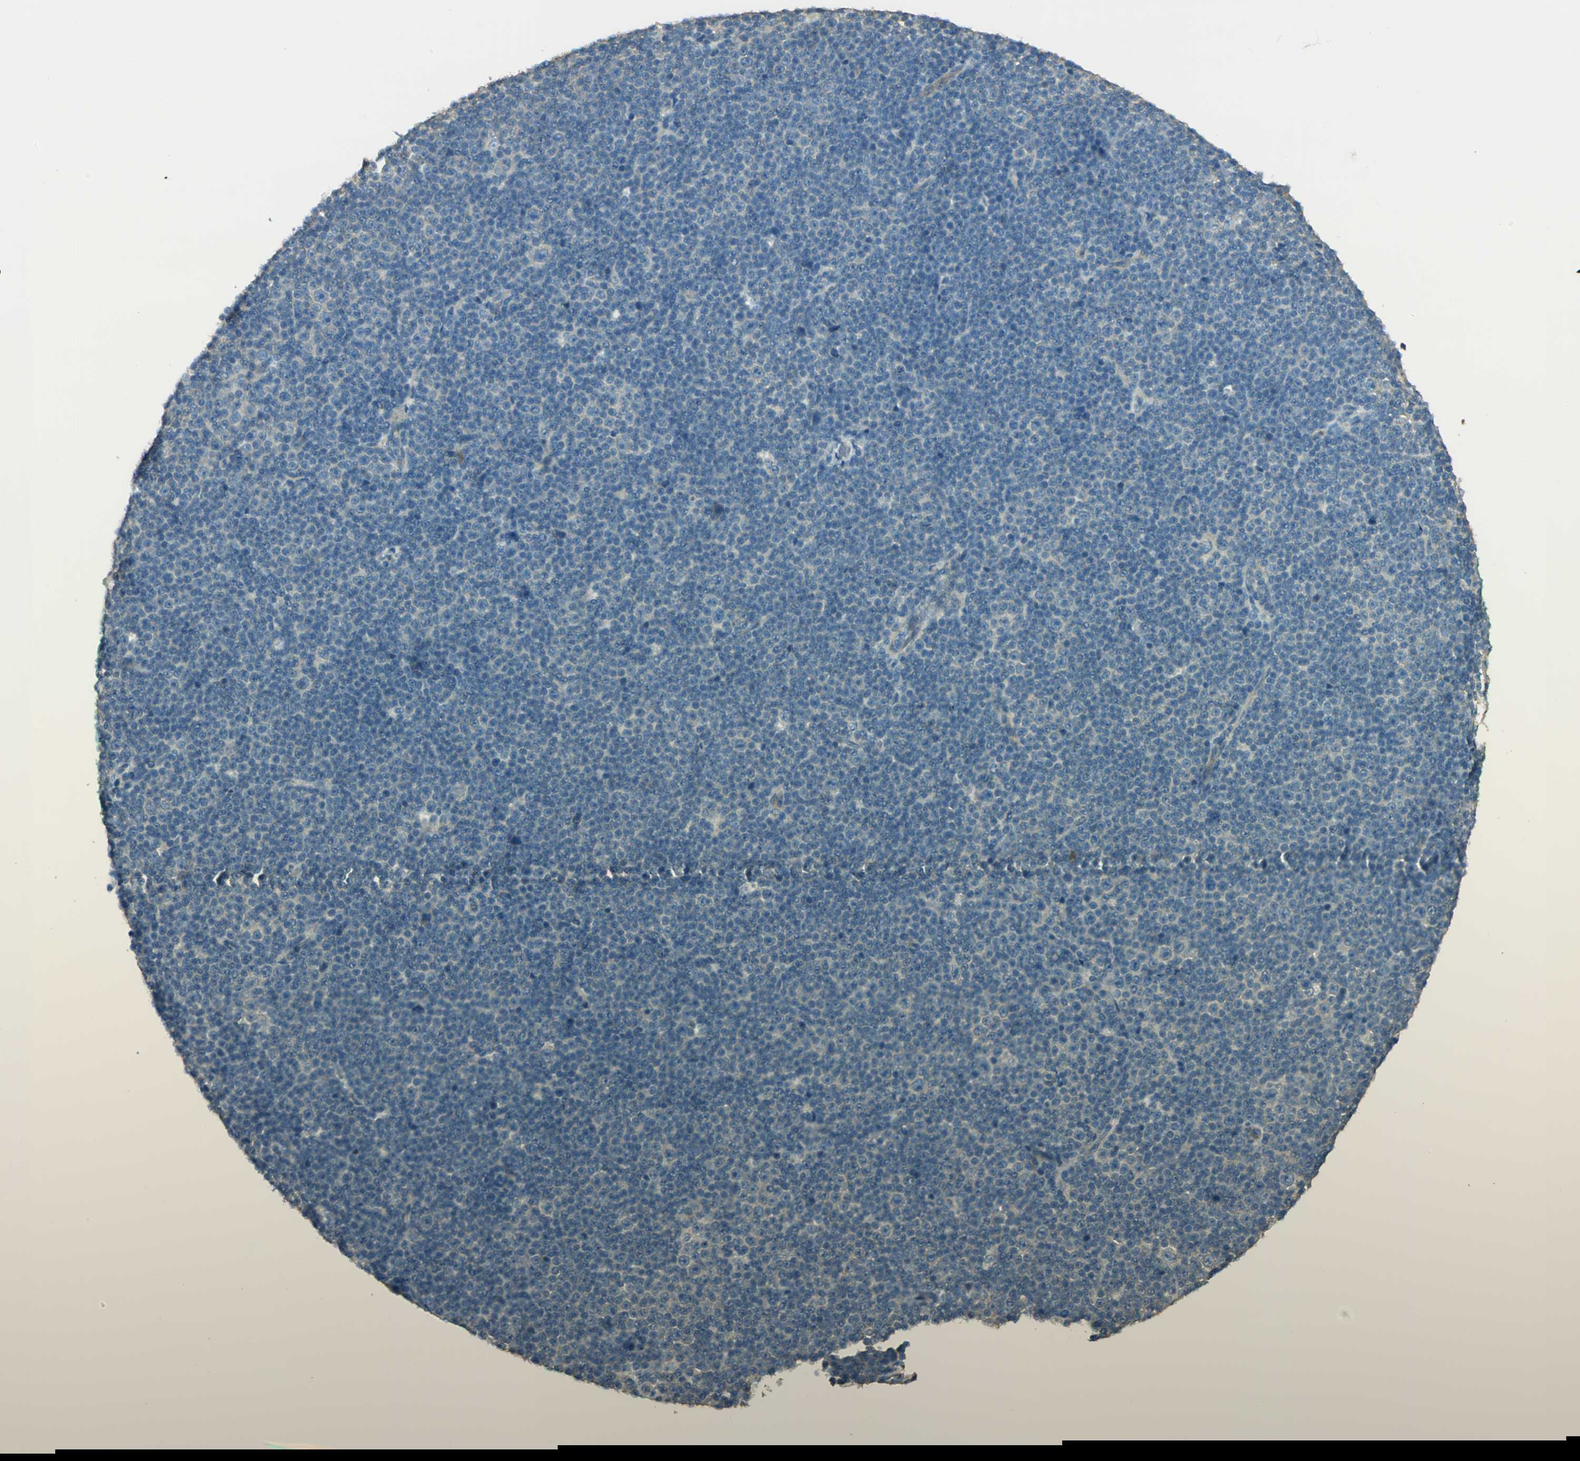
{"staining": {"intensity": "negative", "quantity": "none", "location": "none"}, "tissue": "lymphoma", "cell_type": "Tumor cells", "image_type": "cancer", "snomed": [{"axis": "morphology", "description": "Malignant lymphoma, non-Hodgkin's type, Low grade"}, {"axis": "topography", "description": "Lymph node"}], "caption": "A micrograph of human lymphoma is negative for staining in tumor cells. (Stains: DAB immunohistochemistry (IHC) with hematoxylin counter stain, Microscopy: brightfield microscopy at high magnification).", "gene": "SHC2", "patient": {"sex": "female", "age": 67}}